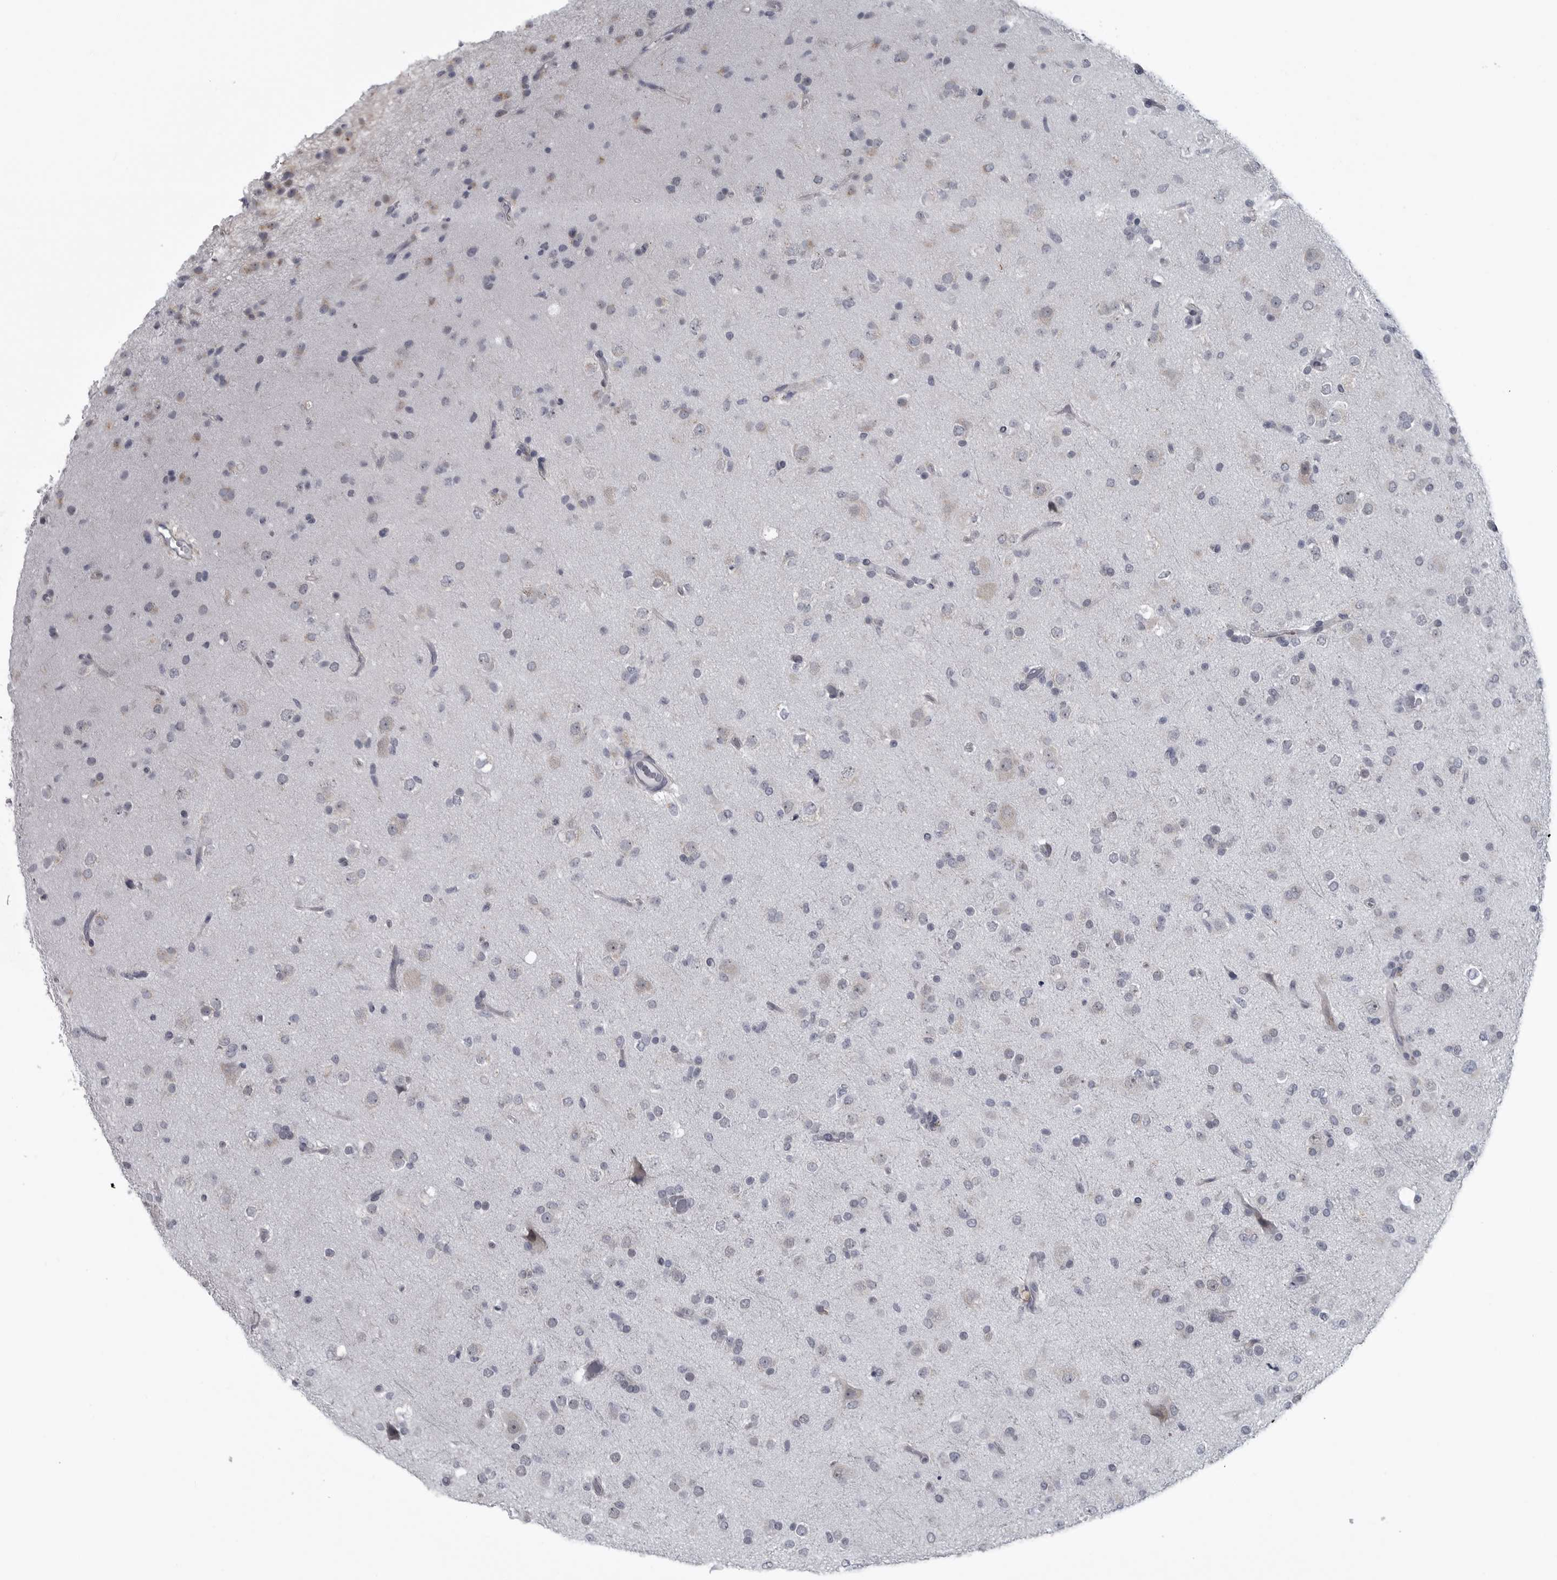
{"staining": {"intensity": "weak", "quantity": "<25%", "location": "cytoplasmic/membranous"}, "tissue": "glioma", "cell_type": "Tumor cells", "image_type": "cancer", "snomed": [{"axis": "morphology", "description": "Glioma, malignant, Low grade"}, {"axis": "topography", "description": "Brain"}], "caption": "High power microscopy image of an IHC image of glioma, revealing no significant staining in tumor cells.", "gene": "MYOC", "patient": {"sex": "male", "age": 65}}